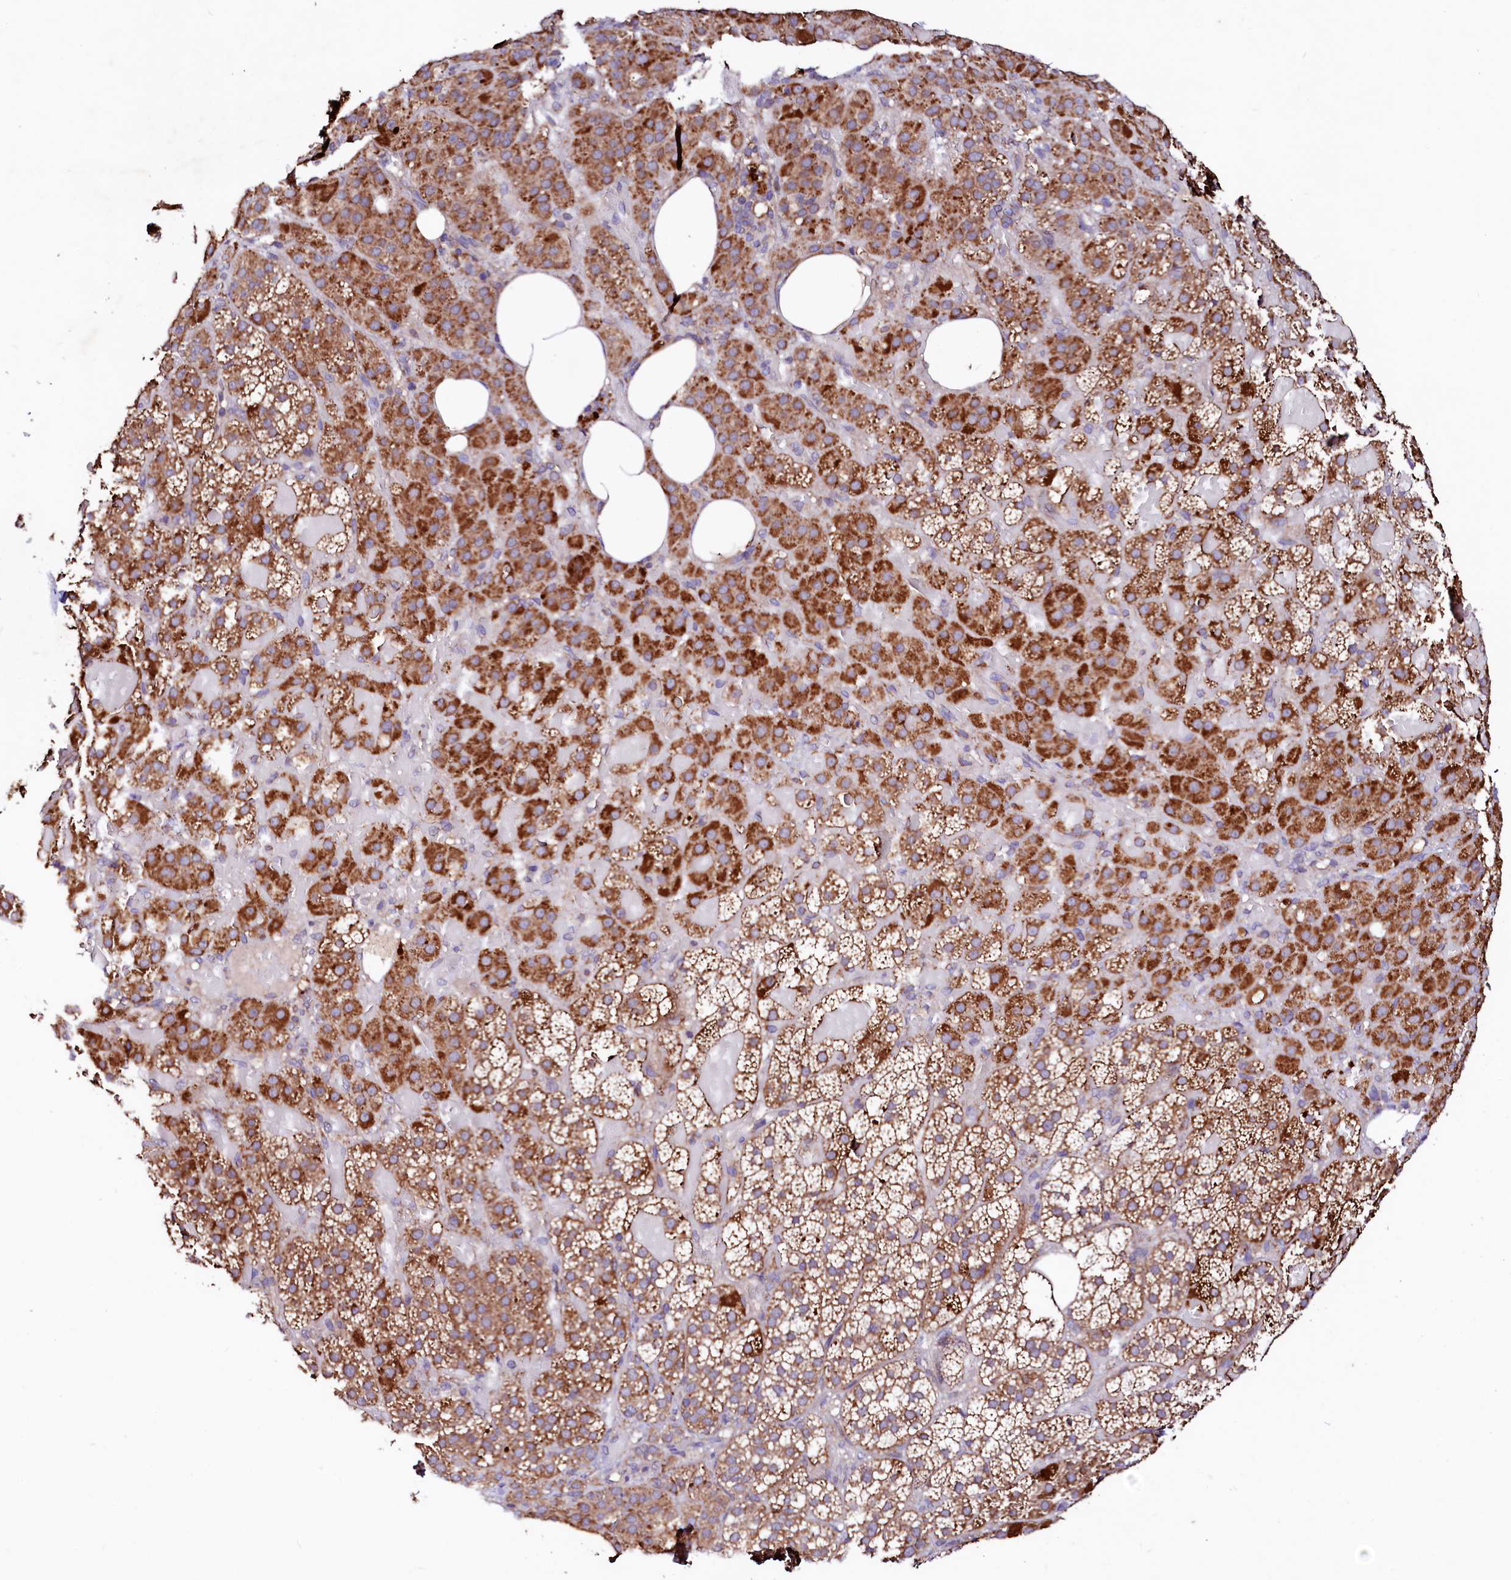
{"staining": {"intensity": "strong", "quantity": ">75%", "location": "cytoplasmic/membranous"}, "tissue": "adrenal gland", "cell_type": "Glandular cells", "image_type": "normal", "snomed": [{"axis": "morphology", "description": "Normal tissue, NOS"}, {"axis": "topography", "description": "Adrenal gland"}], "caption": "Adrenal gland stained with a brown dye shows strong cytoplasmic/membranous positive positivity in approximately >75% of glandular cells.", "gene": "ST3GAL1", "patient": {"sex": "female", "age": 59}}